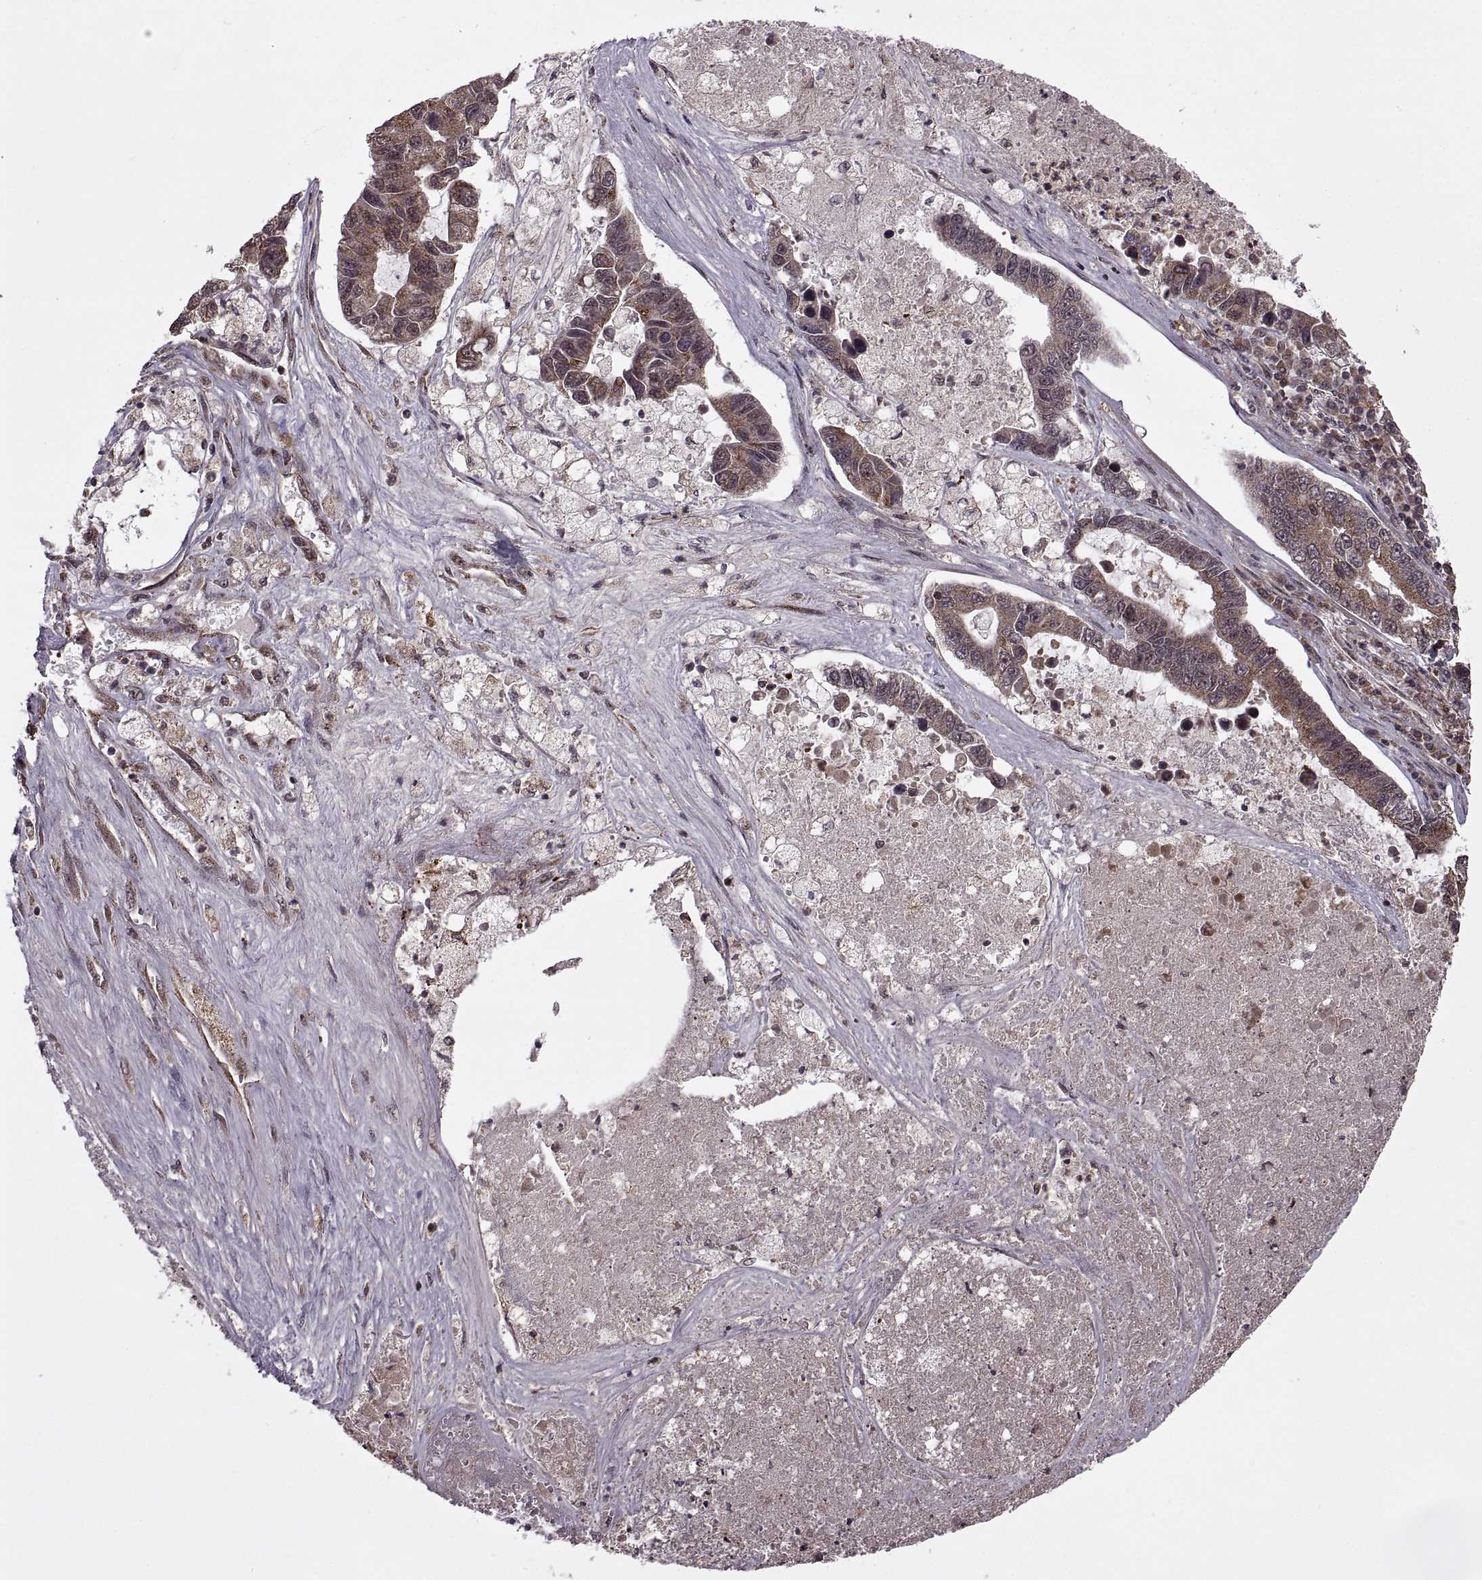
{"staining": {"intensity": "moderate", "quantity": ">75%", "location": "cytoplasmic/membranous"}, "tissue": "lung cancer", "cell_type": "Tumor cells", "image_type": "cancer", "snomed": [{"axis": "morphology", "description": "Adenocarcinoma, NOS"}, {"axis": "topography", "description": "Bronchus"}, {"axis": "topography", "description": "Lung"}], "caption": "Protein staining of lung adenocarcinoma tissue exhibits moderate cytoplasmic/membranous staining in about >75% of tumor cells. (DAB (3,3'-diaminobenzidine) = brown stain, brightfield microscopy at high magnification).", "gene": "PTOV1", "patient": {"sex": "female", "age": 51}}